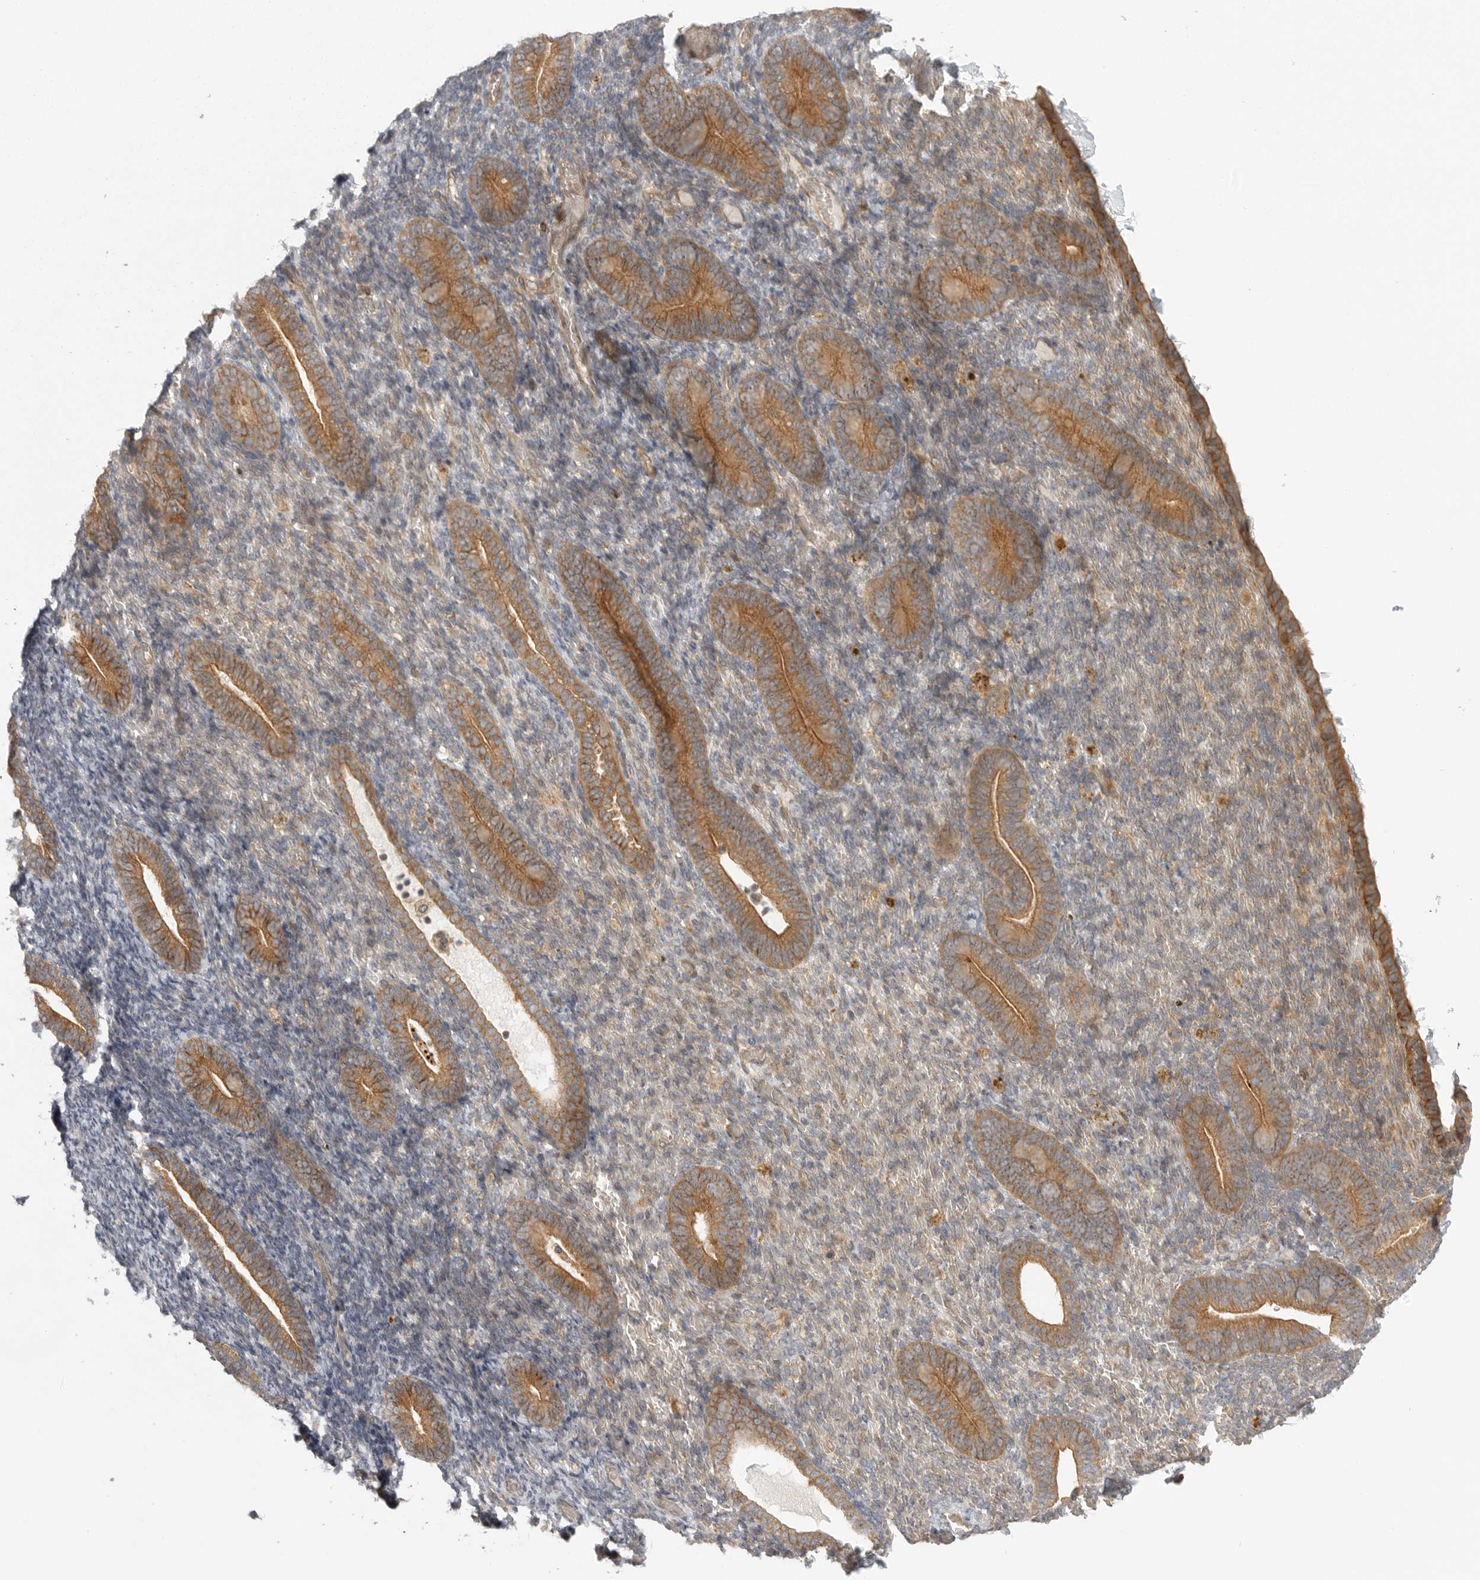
{"staining": {"intensity": "weak", "quantity": "25%-75%", "location": "cytoplasmic/membranous"}, "tissue": "endometrium", "cell_type": "Cells in endometrial stroma", "image_type": "normal", "snomed": [{"axis": "morphology", "description": "Normal tissue, NOS"}, {"axis": "topography", "description": "Endometrium"}], "caption": "About 25%-75% of cells in endometrial stroma in benign human endometrium display weak cytoplasmic/membranous protein expression as visualized by brown immunohistochemical staining.", "gene": "CCPG1", "patient": {"sex": "female", "age": 51}}